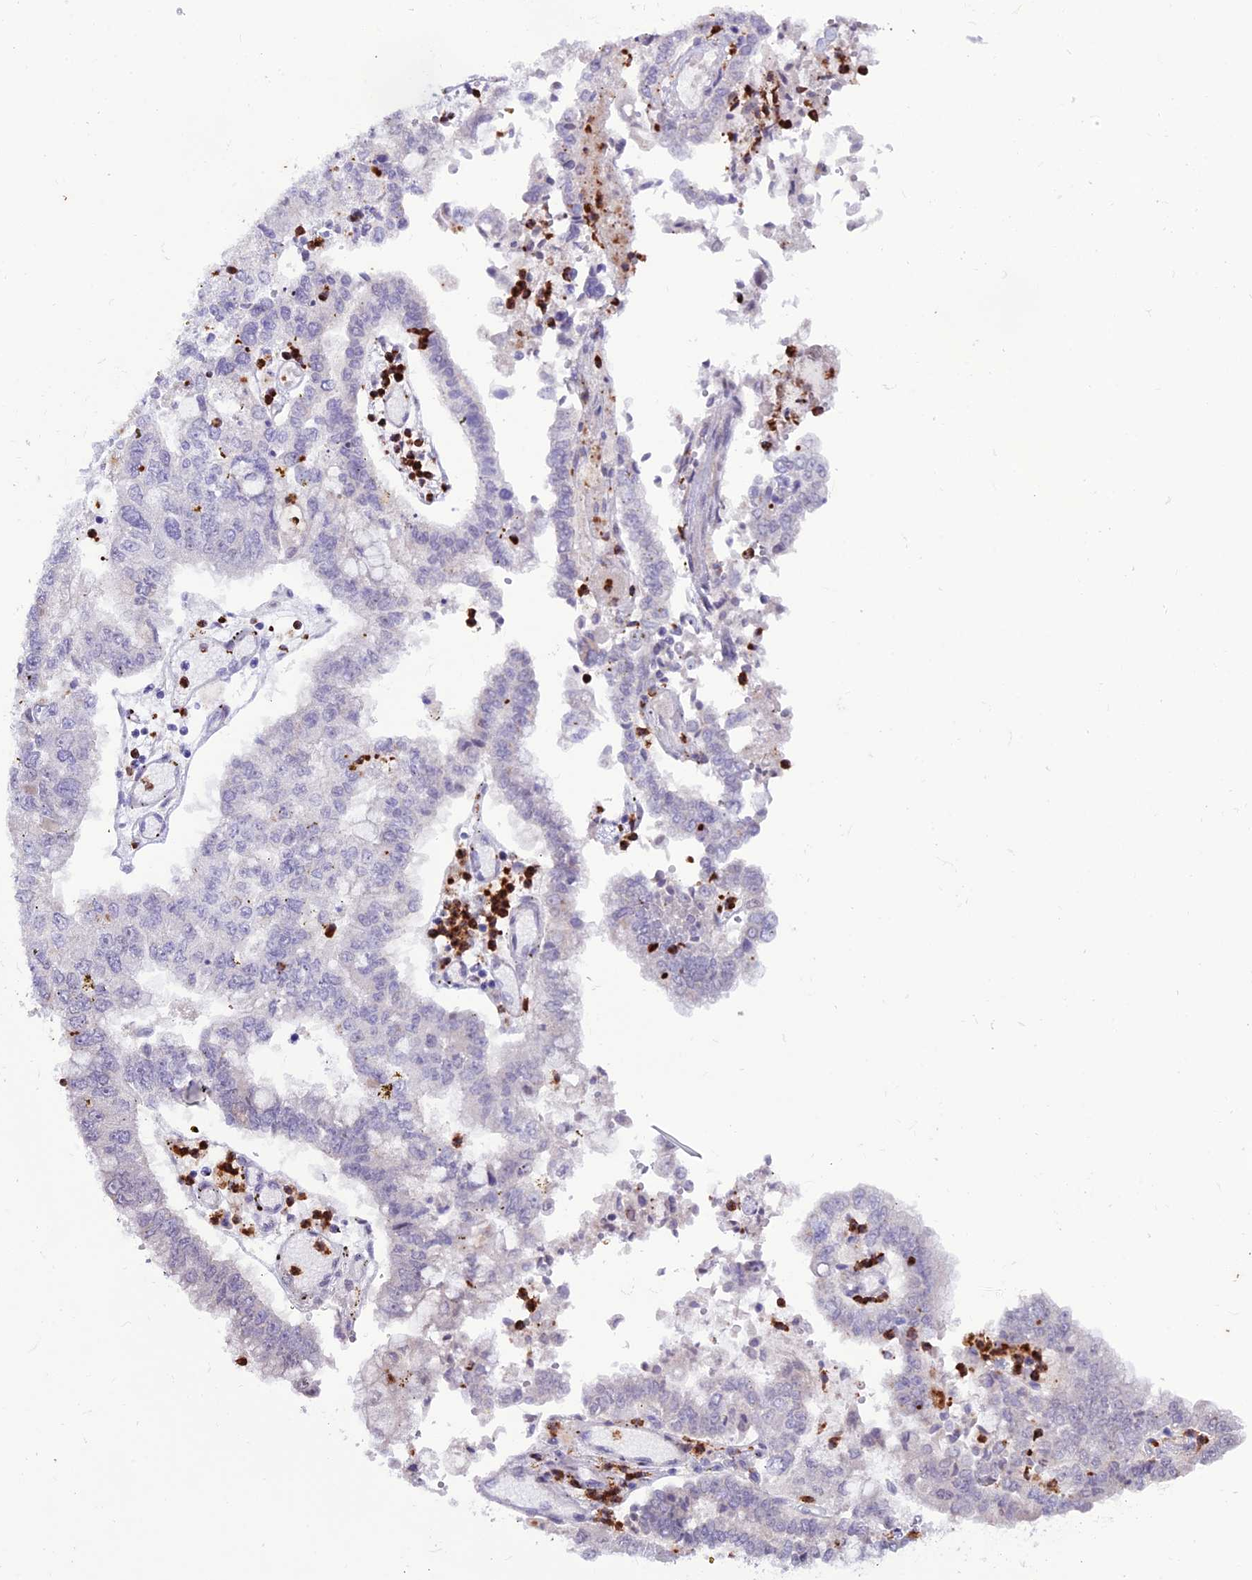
{"staining": {"intensity": "negative", "quantity": "none", "location": "none"}, "tissue": "stomach cancer", "cell_type": "Tumor cells", "image_type": "cancer", "snomed": [{"axis": "morphology", "description": "Adenocarcinoma, NOS"}, {"axis": "topography", "description": "Stomach"}], "caption": "The photomicrograph demonstrates no significant staining in tumor cells of stomach cancer. (DAB immunohistochemistry (IHC), high magnification).", "gene": "MFSD2B", "patient": {"sex": "male", "age": 76}}